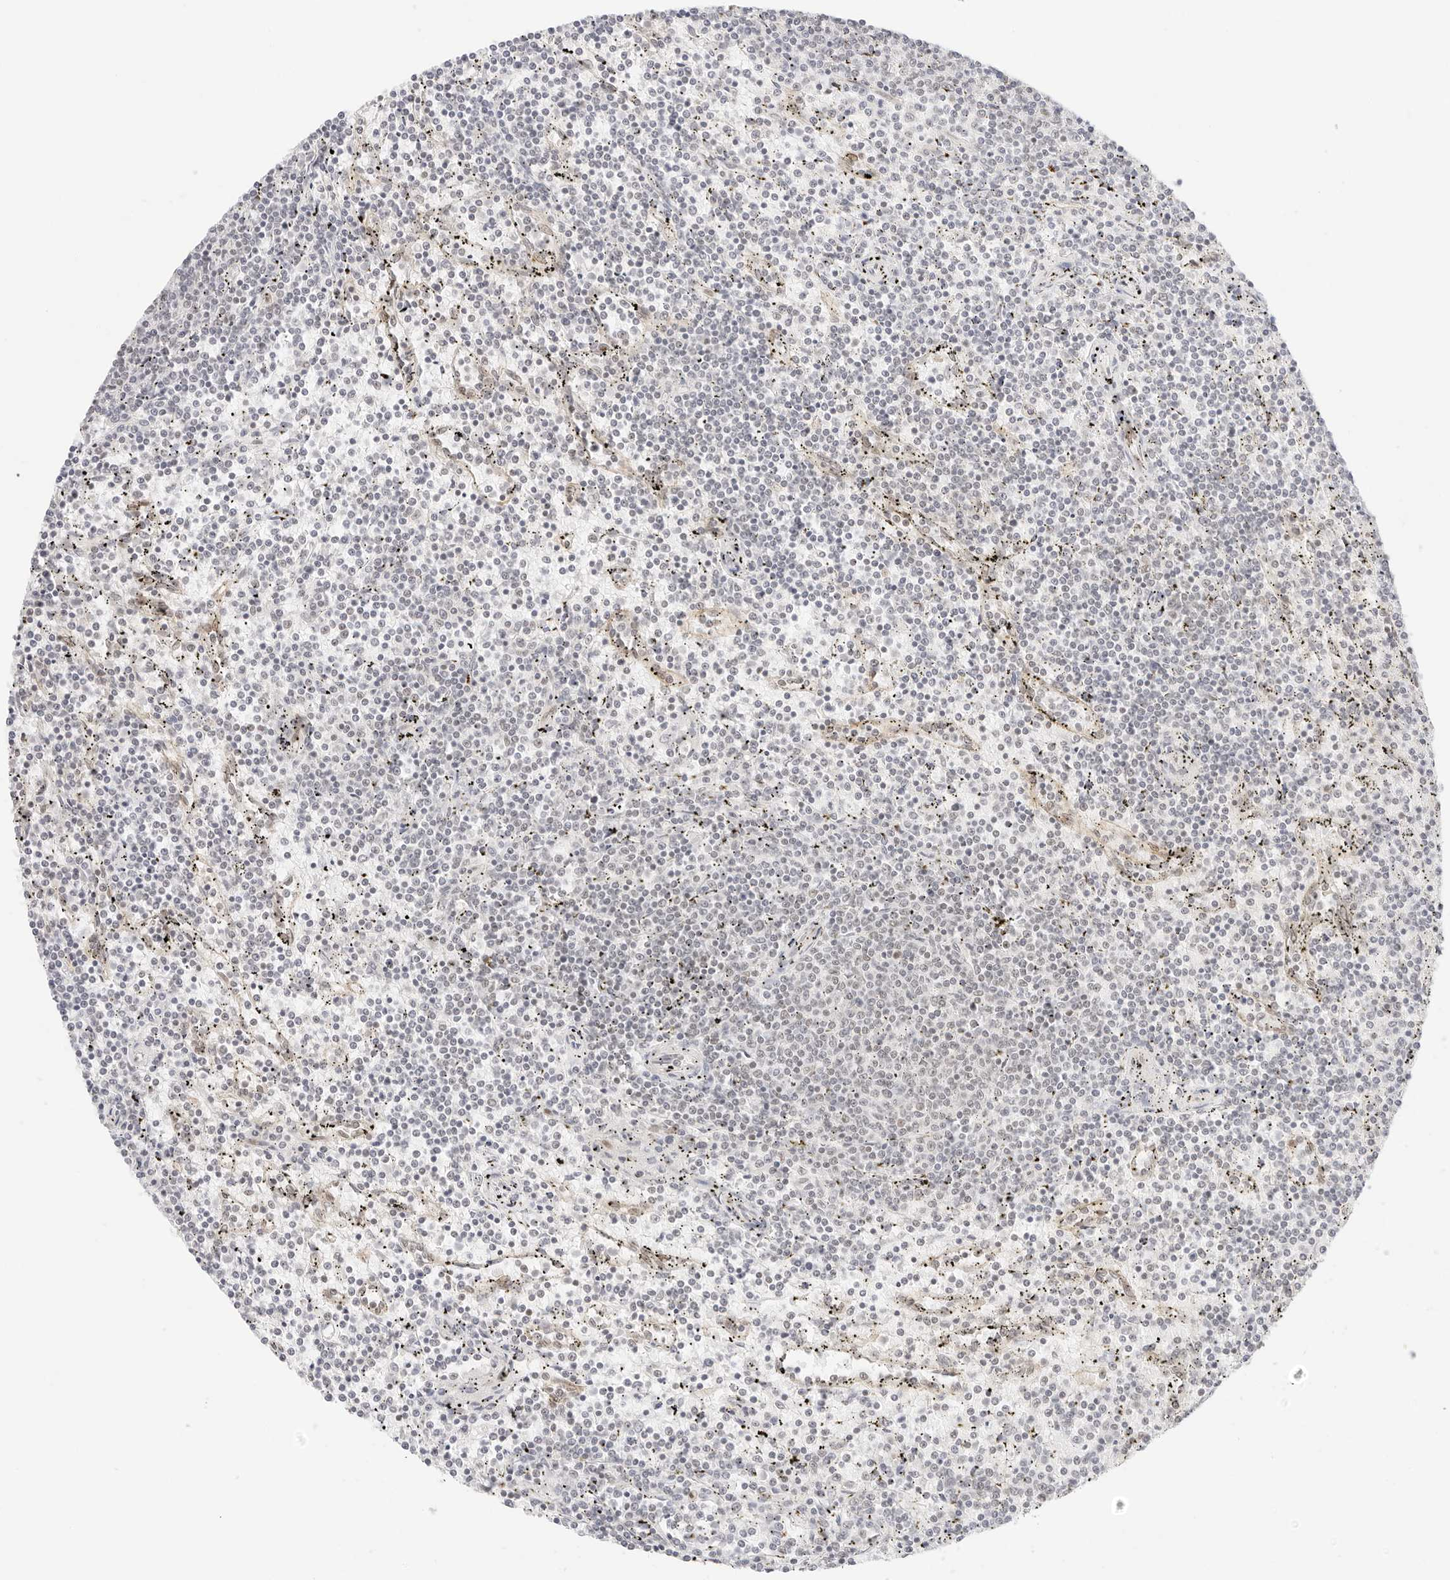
{"staining": {"intensity": "negative", "quantity": "none", "location": "none"}, "tissue": "lymphoma", "cell_type": "Tumor cells", "image_type": "cancer", "snomed": [{"axis": "morphology", "description": "Malignant lymphoma, non-Hodgkin's type, Low grade"}, {"axis": "topography", "description": "Spleen"}], "caption": "DAB immunohistochemical staining of human lymphoma reveals no significant positivity in tumor cells.", "gene": "ITGA6", "patient": {"sex": "female", "age": 50}}